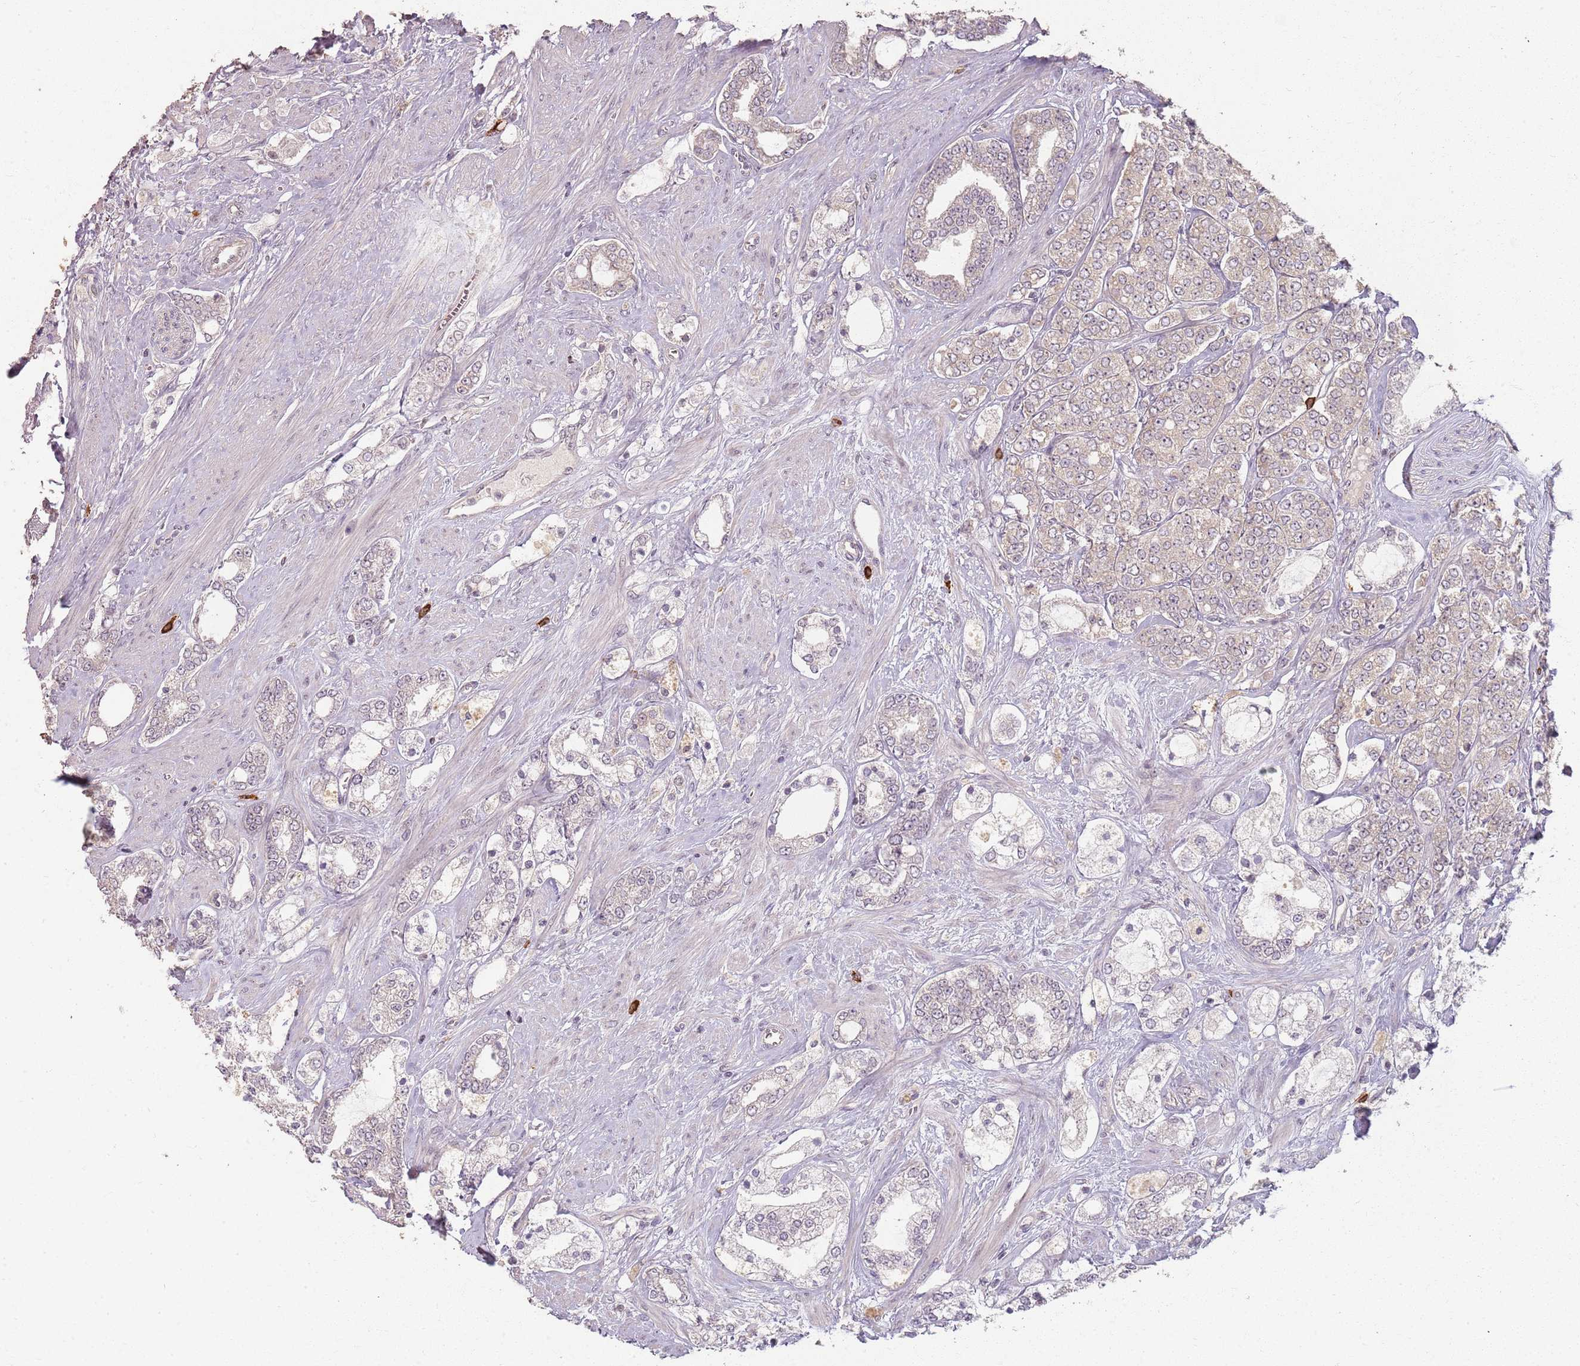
{"staining": {"intensity": "weak", "quantity": "25%-75%", "location": "cytoplasmic/membranous"}, "tissue": "prostate cancer", "cell_type": "Tumor cells", "image_type": "cancer", "snomed": [{"axis": "morphology", "description": "Adenocarcinoma, High grade"}, {"axis": "topography", "description": "Prostate"}], "caption": "There is low levels of weak cytoplasmic/membranous positivity in tumor cells of prostate cancer, as demonstrated by immunohistochemical staining (brown color).", "gene": "CCDC168", "patient": {"sex": "male", "age": 64}}